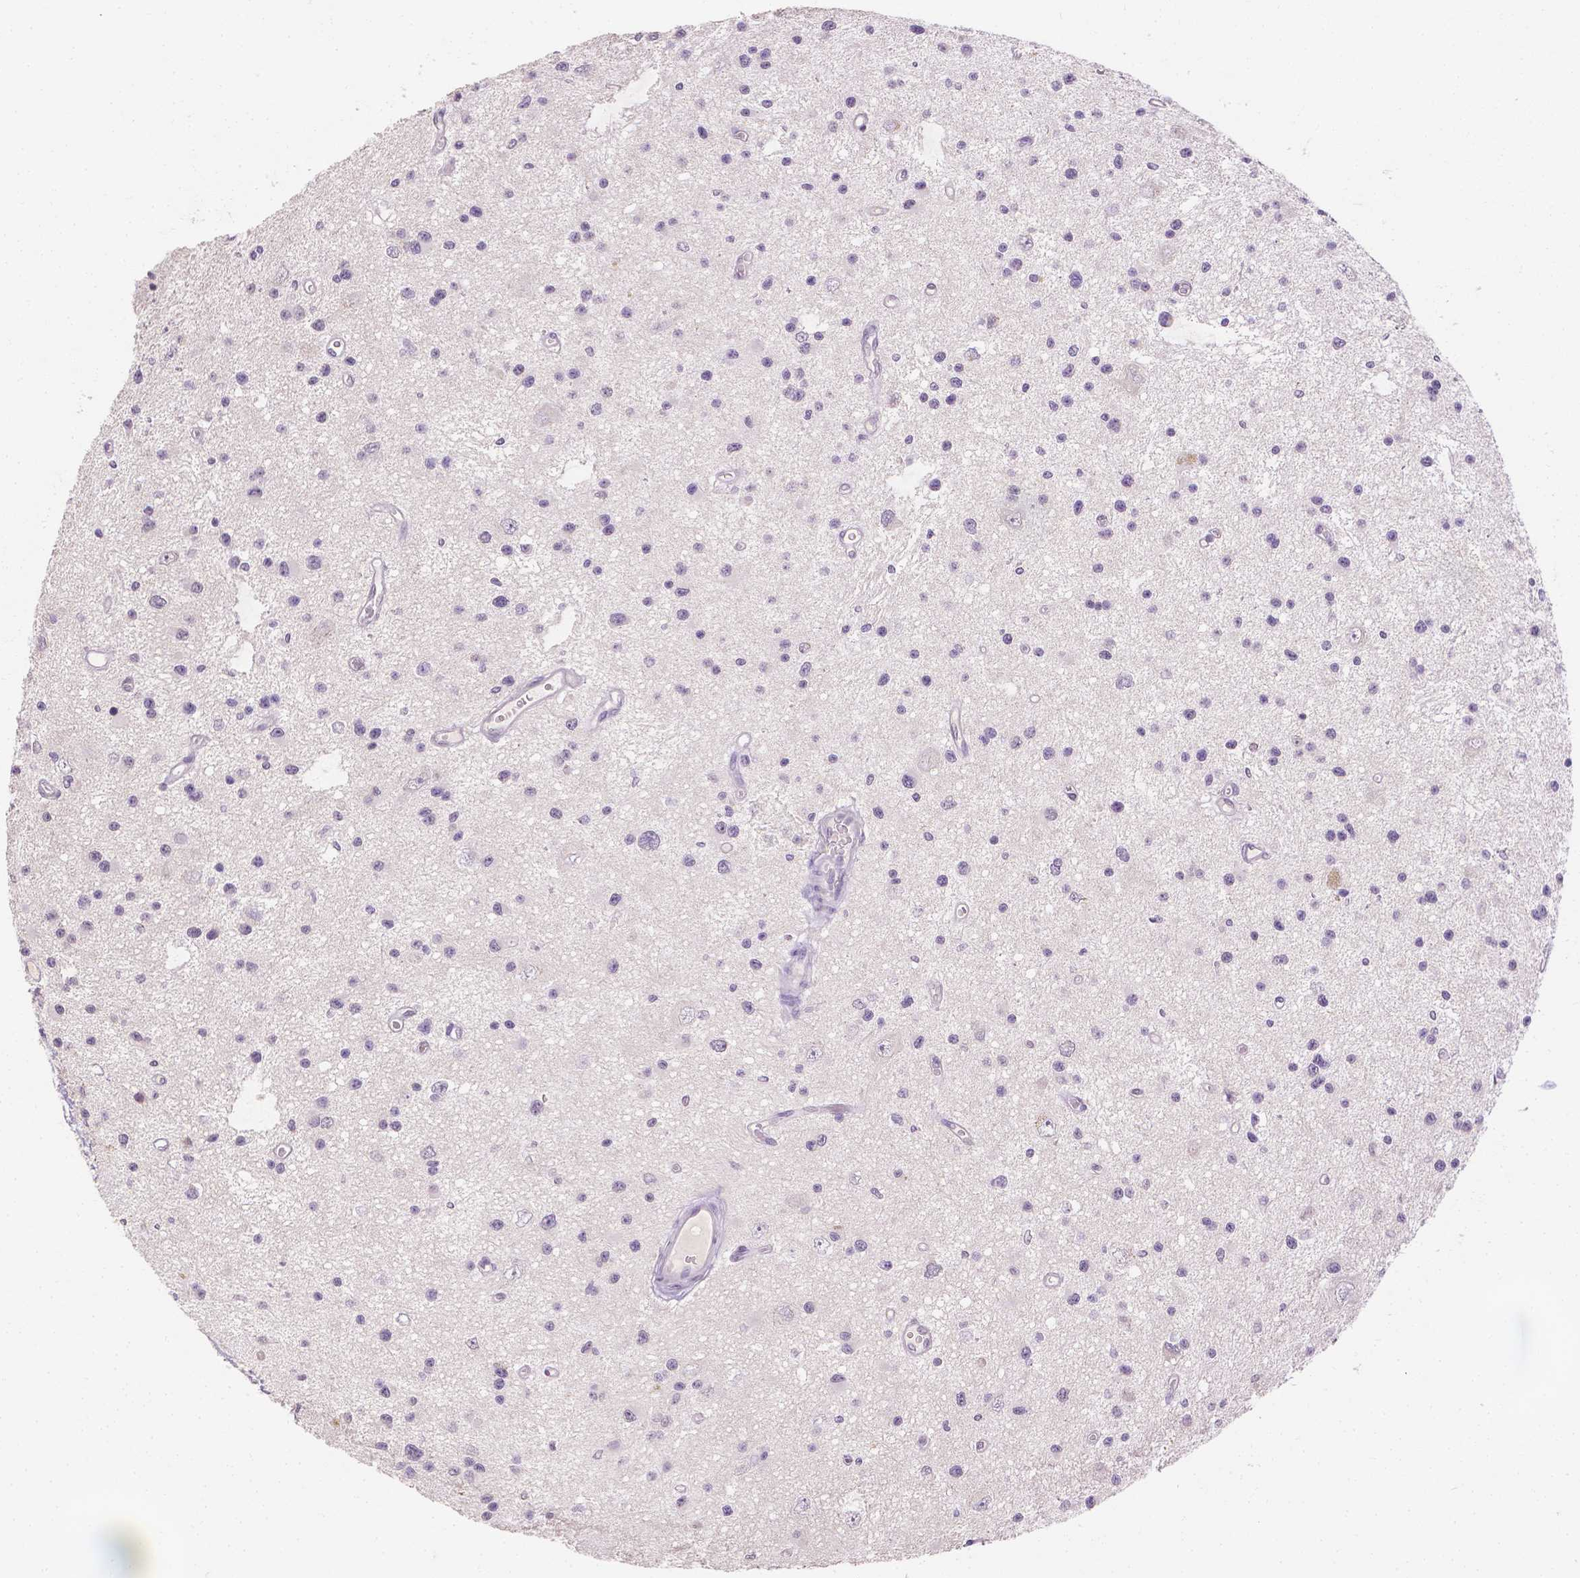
{"staining": {"intensity": "negative", "quantity": "none", "location": "none"}, "tissue": "glioma", "cell_type": "Tumor cells", "image_type": "cancer", "snomed": [{"axis": "morphology", "description": "Glioma, malignant, Low grade"}, {"axis": "topography", "description": "Brain"}], "caption": "Tumor cells show no significant protein staining in glioma.", "gene": "TGM1", "patient": {"sex": "male", "age": 43}}